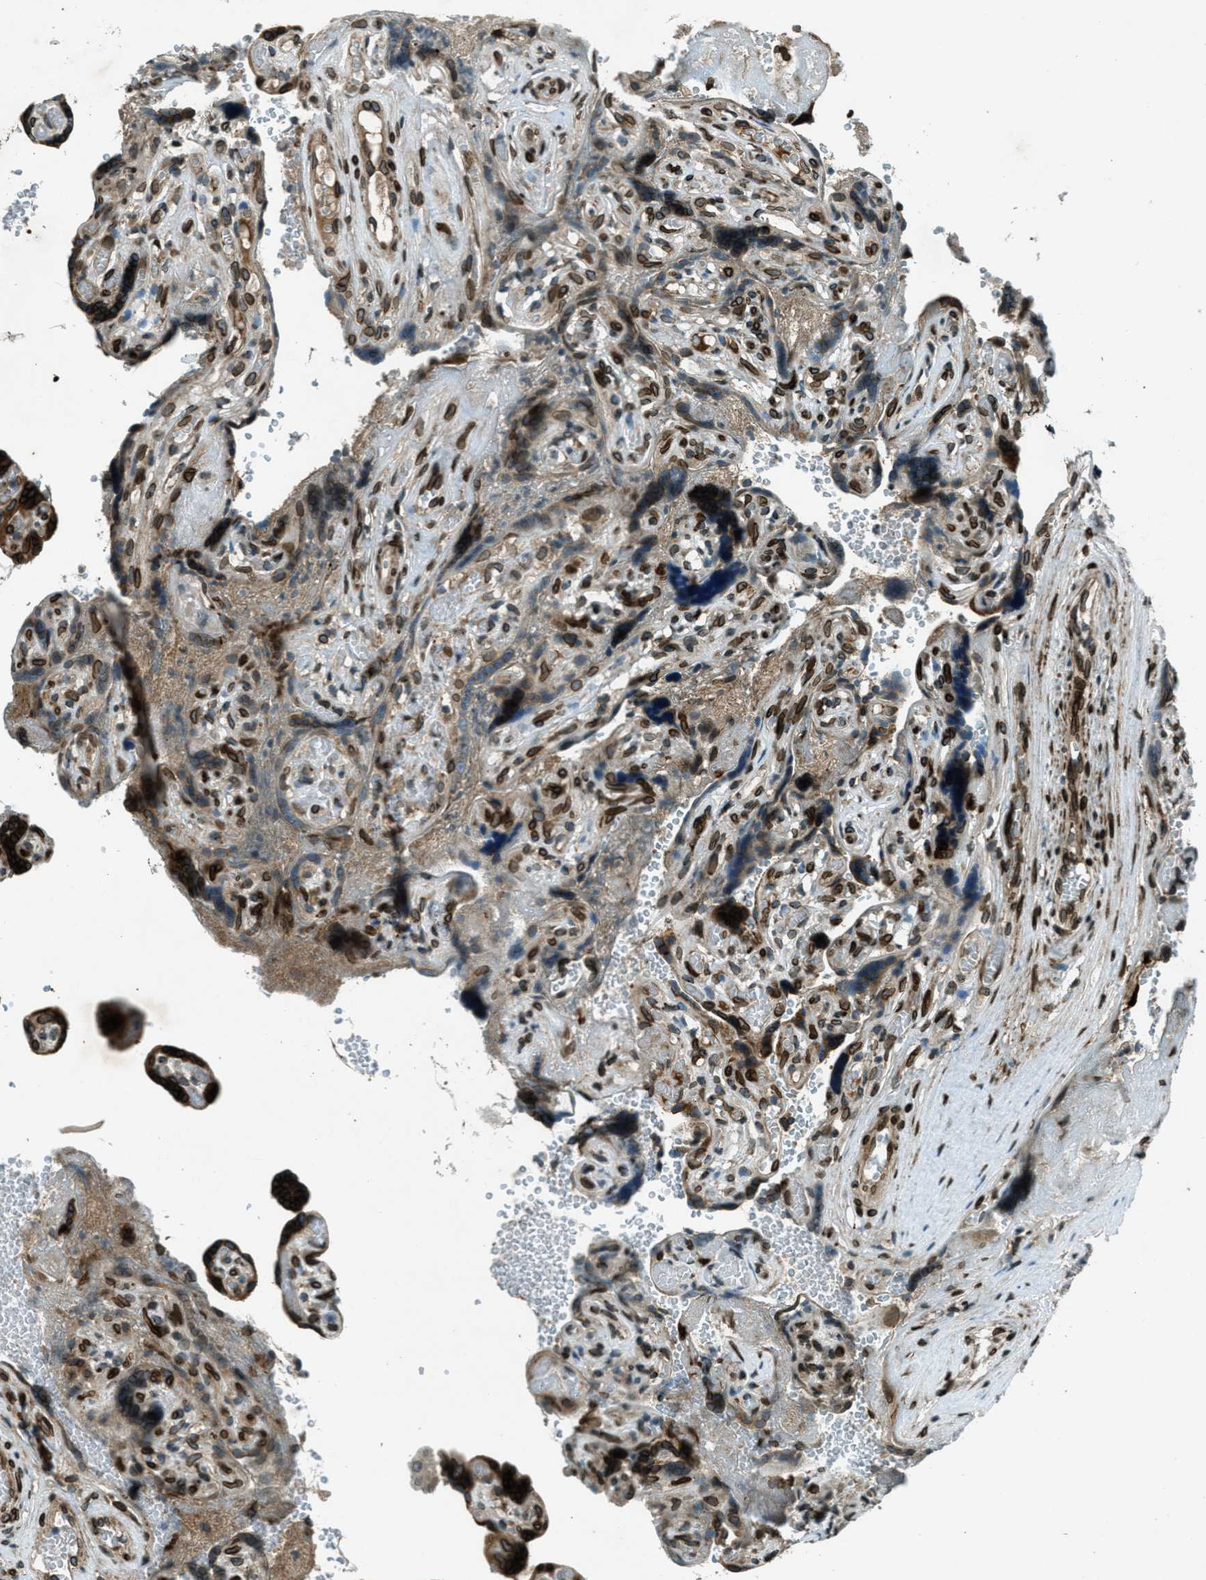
{"staining": {"intensity": "strong", "quantity": ">75%", "location": "cytoplasmic/membranous,nuclear"}, "tissue": "placenta", "cell_type": "Decidual cells", "image_type": "normal", "snomed": [{"axis": "morphology", "description": "Normal tissue, NOS"}, {"axis": "topography", "description": "Placenta"}], "caption": "Decidual cells show high levels of strong cytoplasmic/membranous,nuclear expression in about >75% of cells in unremarkable placenta. The protein is stained brown, and the nuclei are stained in blue (DAB IHC with brightfield microscopy, high magnification).", "gene": "LEMD2", "patient": {"sex": "female", "age": 30}}